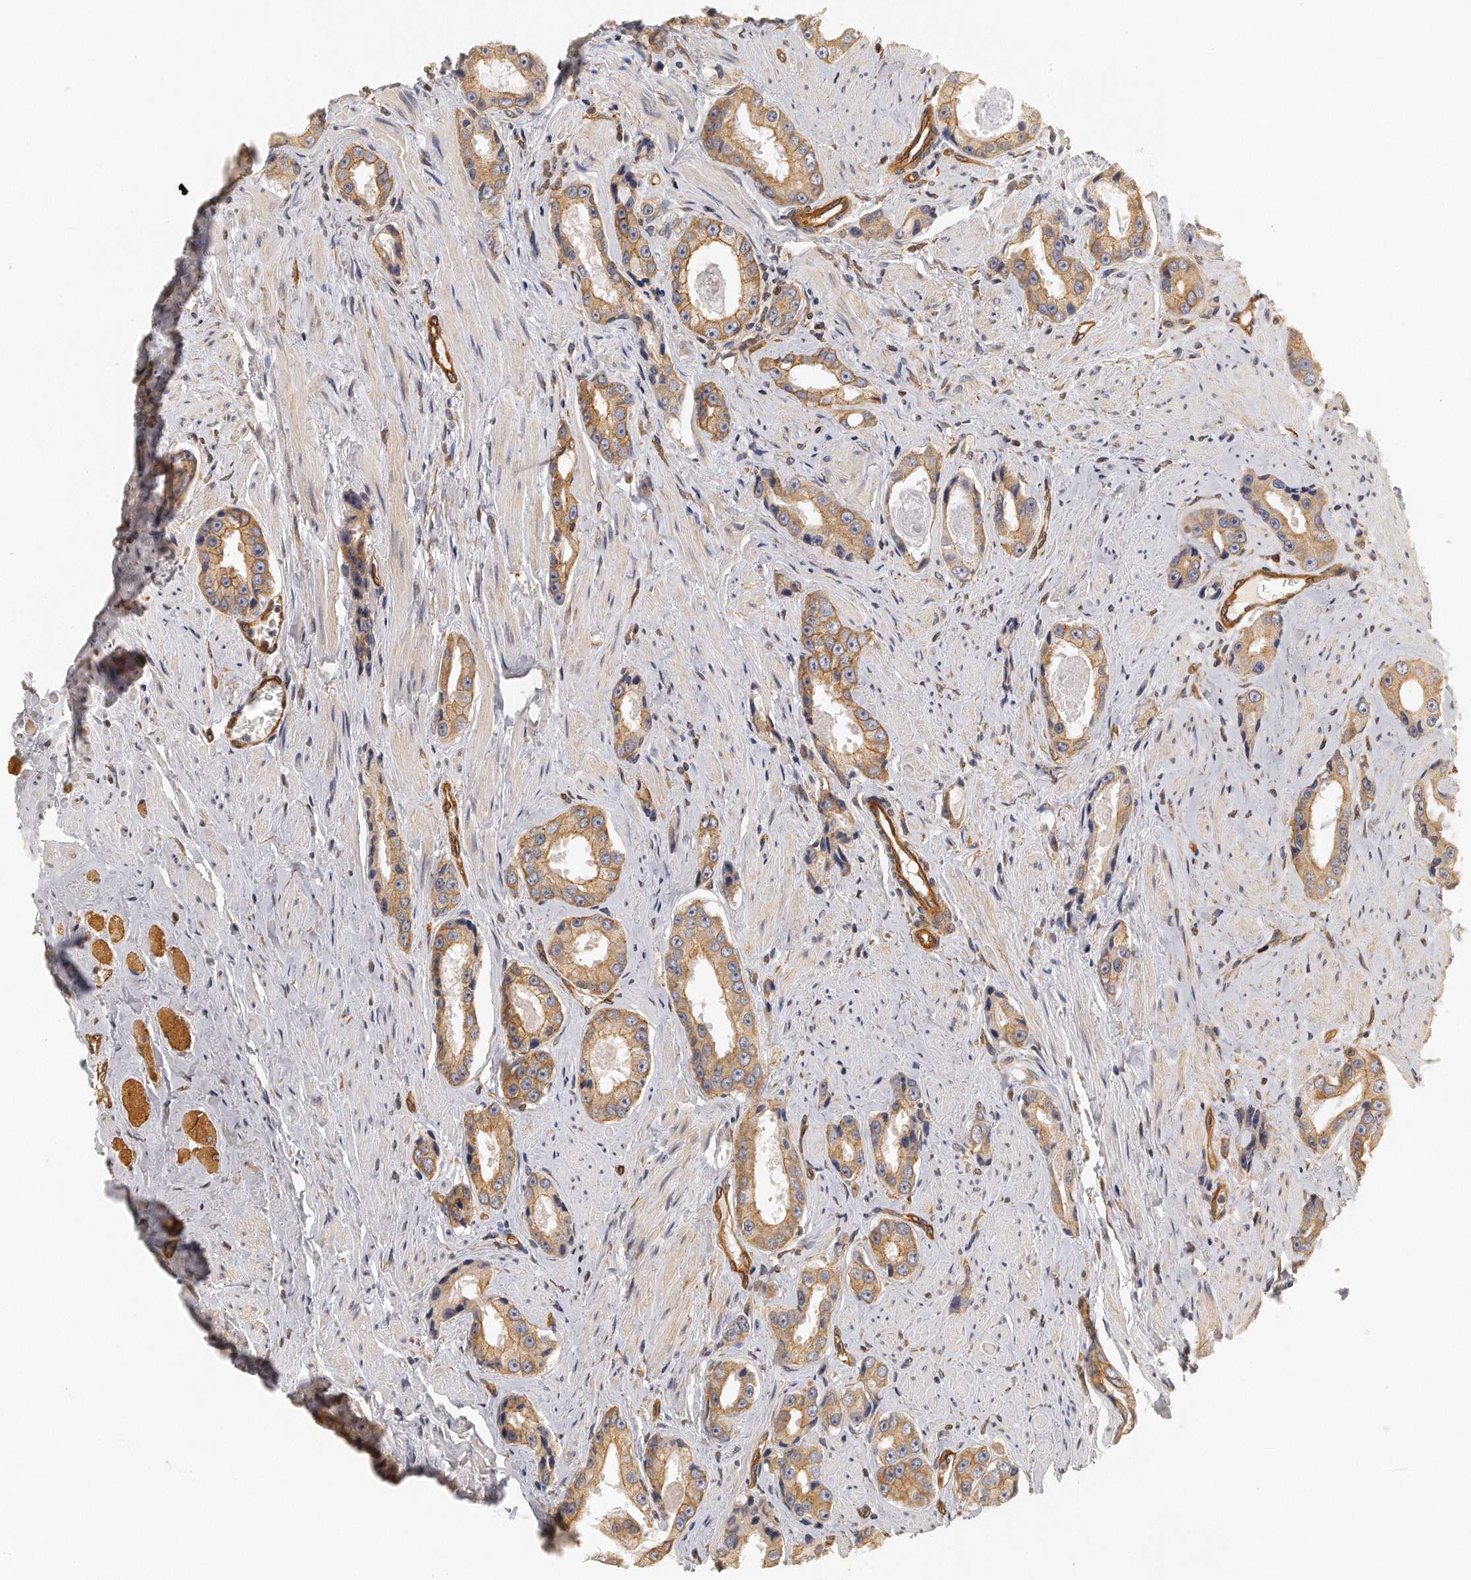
{"staining": {"intensity": "moderate", "quantity": ">75%", "location": "cytoplasmic/membranous"}, "tissue": "prostate cancer", "cell_type": "Tumor cells", "image_type": "cancer", "snomed": [{"axis": "morphology", "description": "Adenocarcinoma, Medium grade"}, {"axis": "topography", "description": "Prostate"}], "caption": "Immunohistochemical staining of human prostate cancer reveals moderate cytoplasmic/membranous protein expression in approximately >75% of tumor cells.", "gene": "CHST7", "patient": {"sex": "male", "age": 60}}